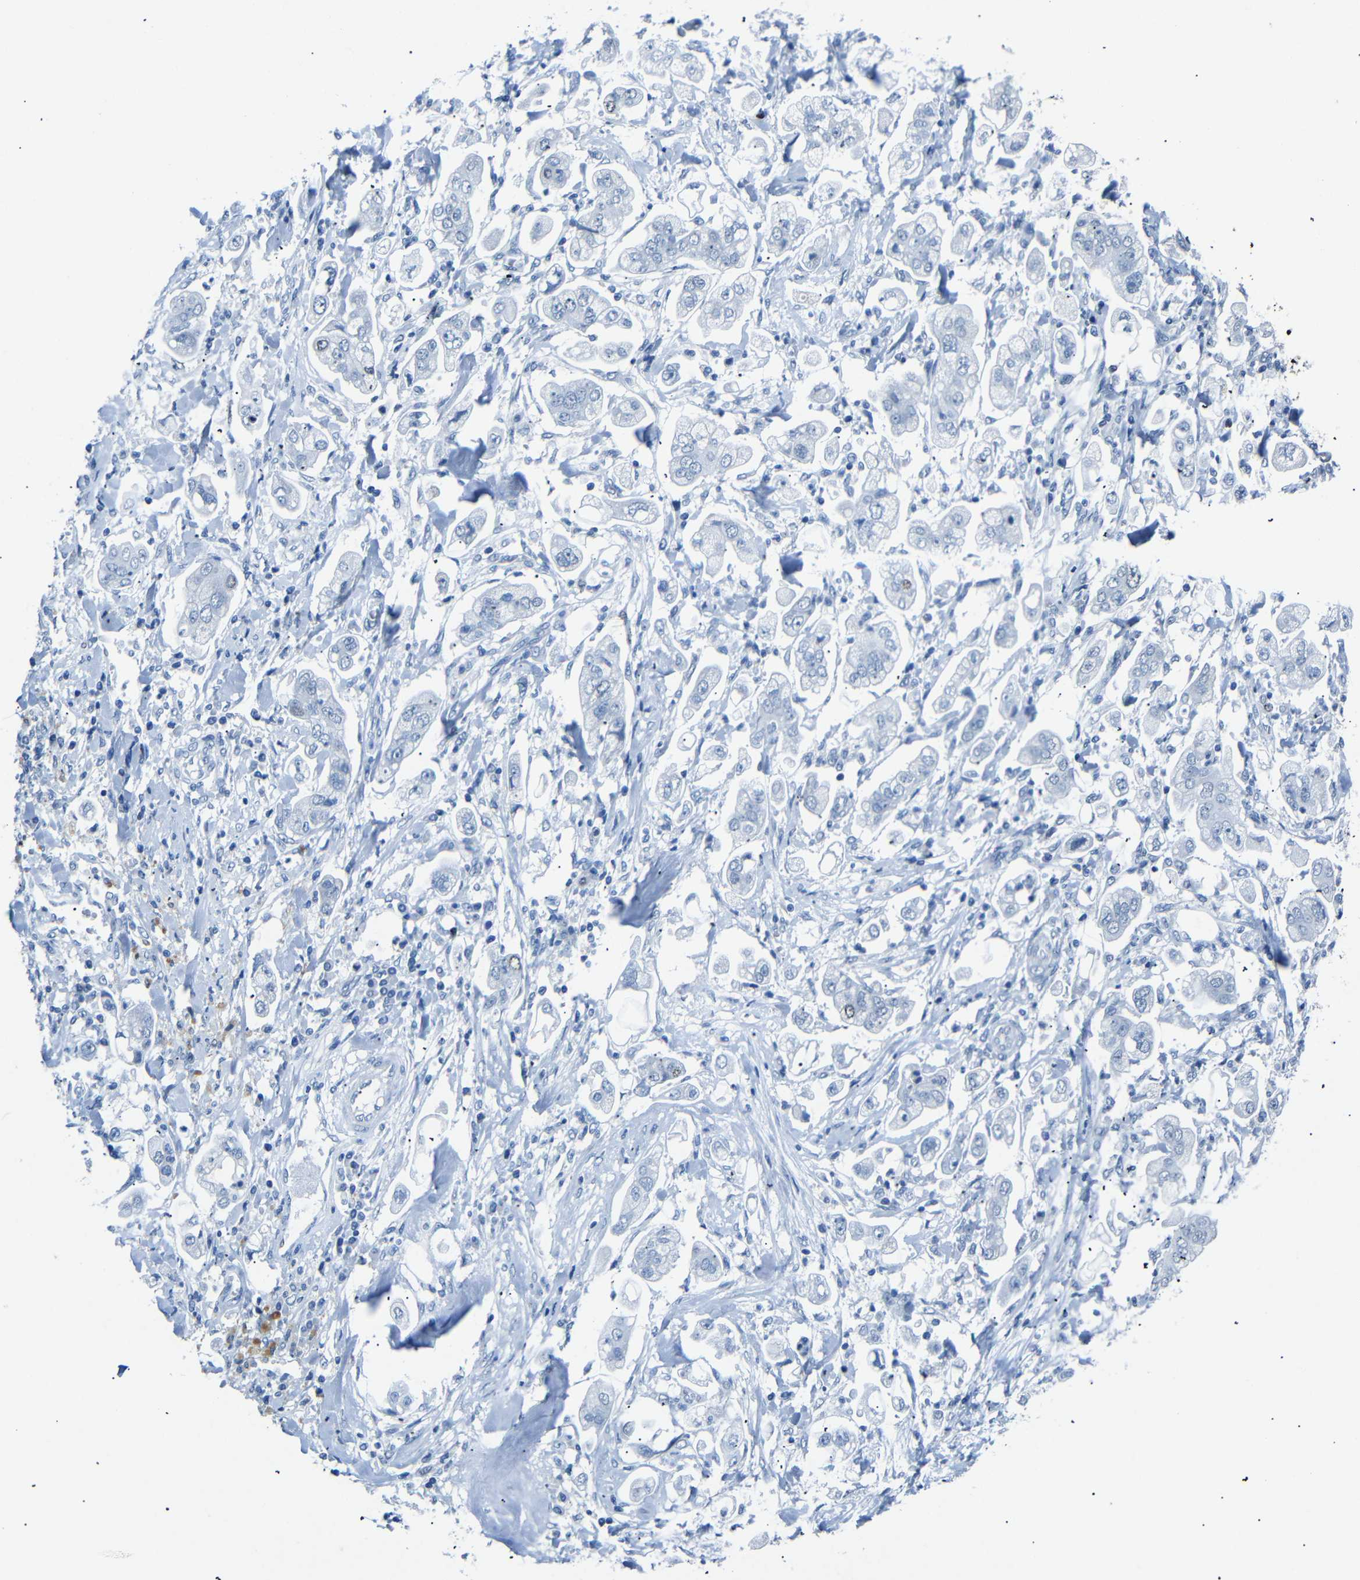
{"staining": {"intensity": "moderate", "quantity": "<25%", "location": "nuclear"}, "tissue": "stomach cancer", "cell_type": "Tumor cells", "image_type": "cancer", "snomed": [{"axis": "morphology", "description": "Adenocarcinoma, NOS"}, {"axis": "topography", "description": "Stomach"}], "caption": "Protein analysis of stomach cancer tissue reveals moderate nuclear positivity in approximately <25% of tumor cells.", "gene": "INCENP", "patient": {"sex": "male", "age": 62}}